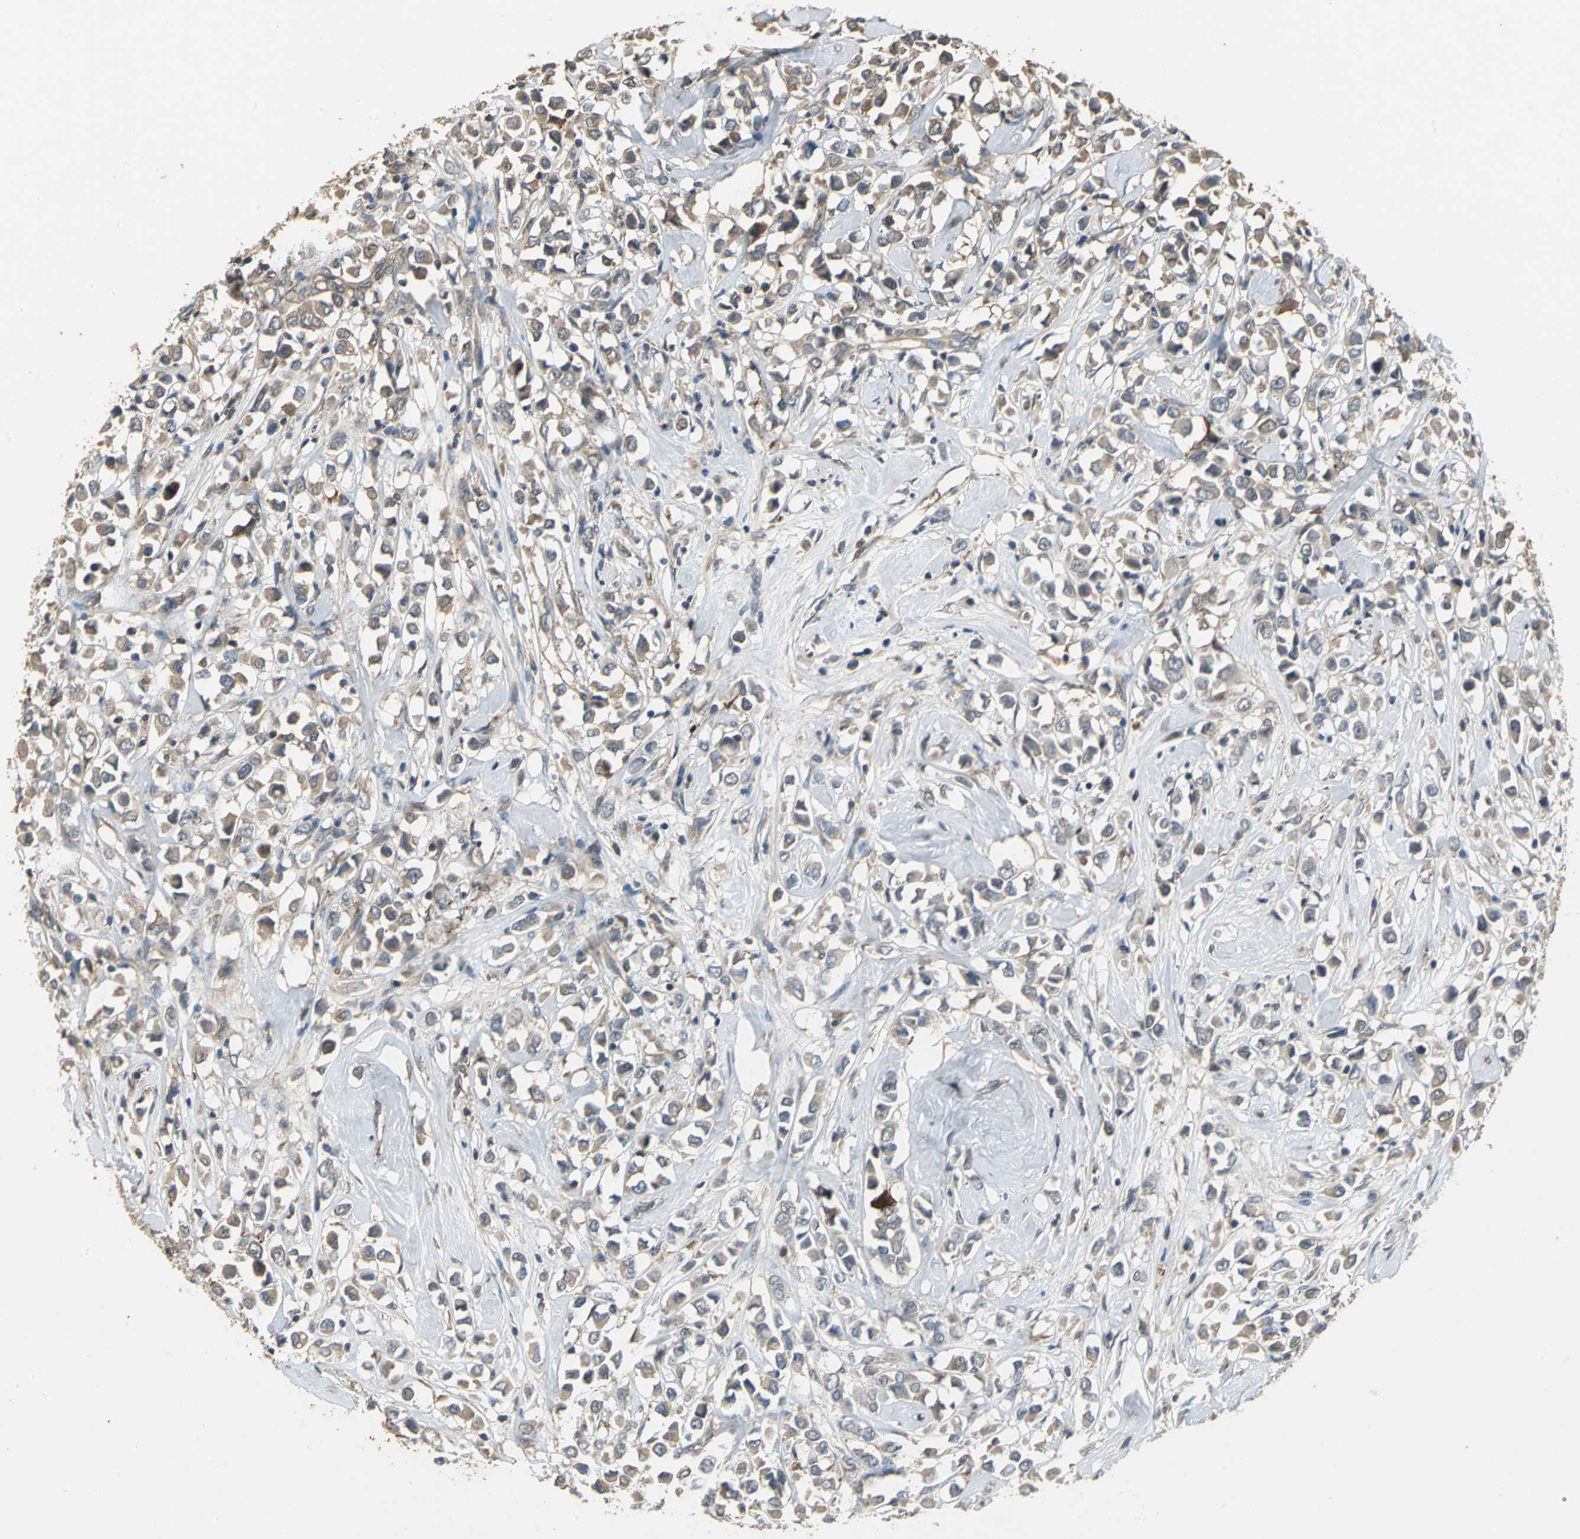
{"staining": {"intensity": "moderate", "quantity": ">75%", "location": "cytoplasmic/membranous"}, "tissue": "breast cancer", "cell_type": "Tumor cells", "image_type": "cancer", "snomed": [{"axis": "morphology", "description": "Duct carcinoma"}, {"axis": "topography", "description": "Breast"}], "caption": "Protein staining of invasive ductal carcinoma (breast) tissue displays moderate cytoplasmic/membranous positivity in about >75% of tumor cells. (Brightfield microscopy of DAB IHC at high magnification).", "gene": "MET", "patient": {"sex": "female", "age": 61}}